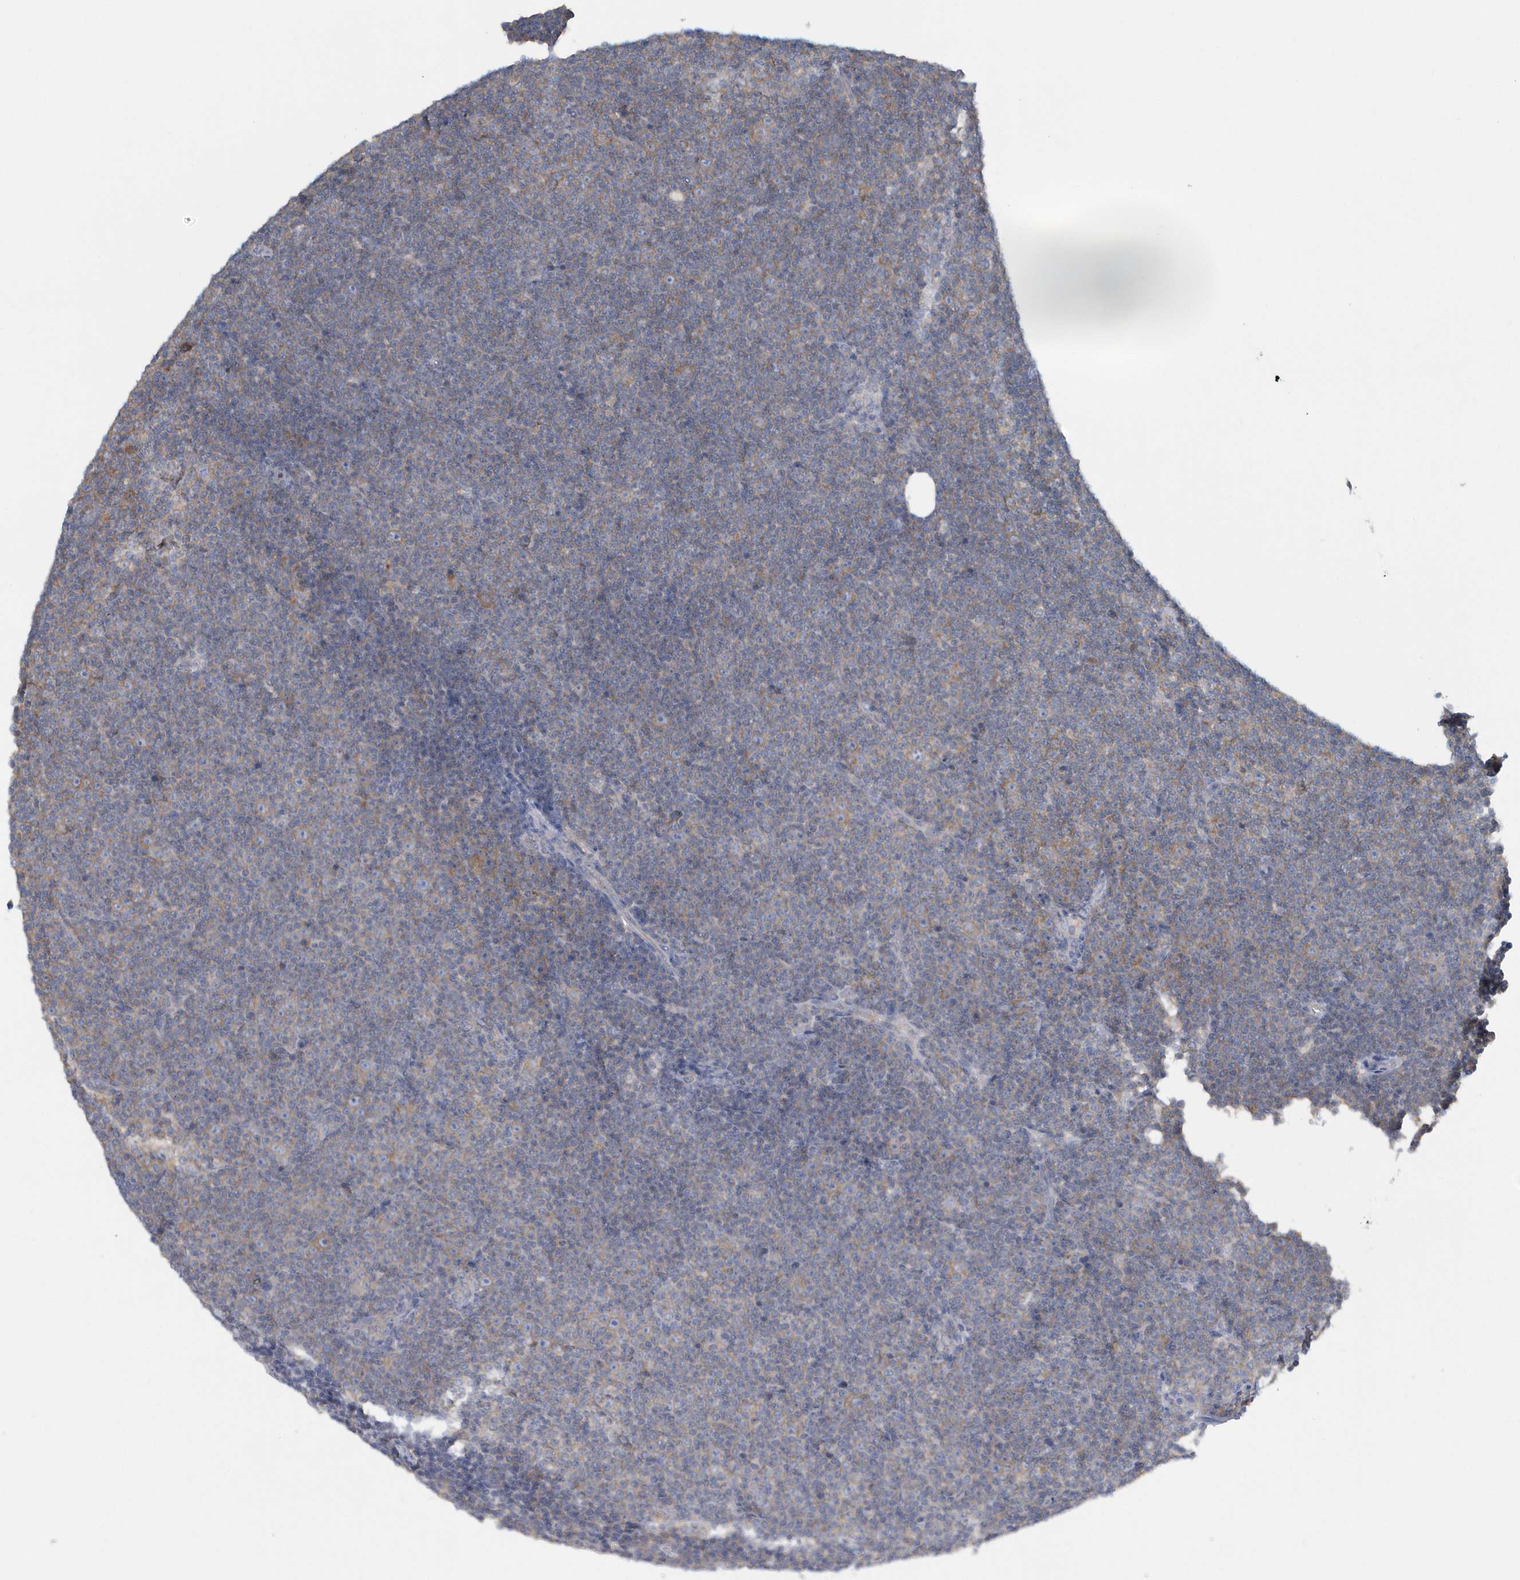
{"staining": {"intensity": "negative", "quantity": "none", "location": "none"}, "tissue": "lymphoma", "cell_type": "Tumor cells", "image_type": "cancer", "snomed": [{"axis": "morphology", "description": "Malignant lymphoma, non-Hodgkin's type, Low grade"}, {"axis": "topography", "description": "Lymph node"}], "caption": "The IHC histopathology image has no significant expression in tumor cells of low-grade malignant lymphoma, non-Hodgkin's type tissue.", "gene": "EIF3C", "patient": {"sex": "female", "age": 67}}